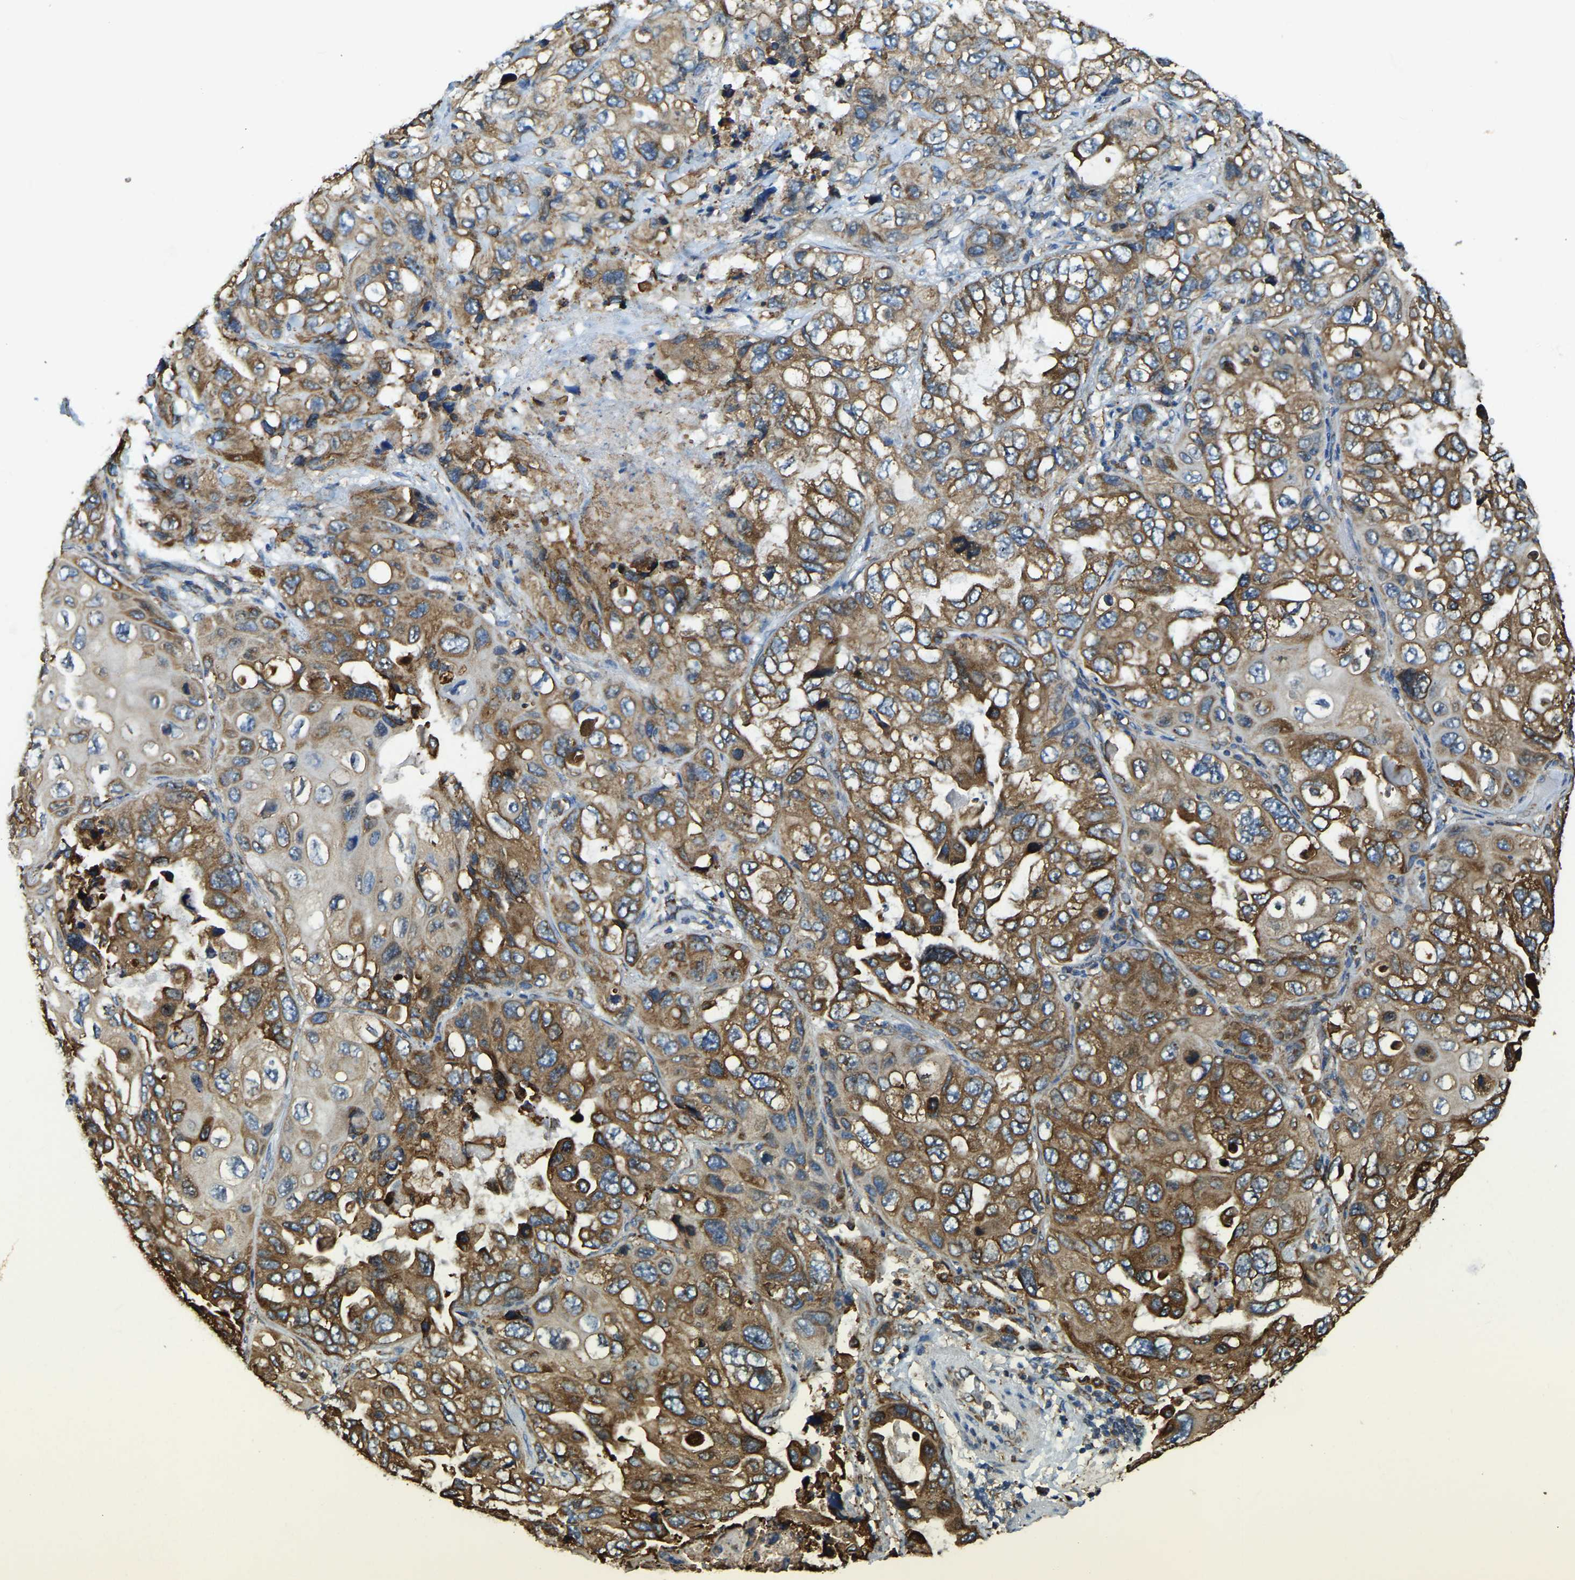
{"staining": {"intensity": "moderate", "quantity": ">75%", "location": "cytoplasmic/membranous"}, "tissue": "lung cancer", "cell_type": "Tumor cells", "image_type": "cancer", "snomed": [{"axis": "morphology", "description": "Squamous cell carcinoma, NOS"}, {"axis": "topography", "description": "Lung"}], "caption": "About >75% of tumor cells in lung cancer exhibit moderate cytoplasmic/membranous protein positivity as visualized by brown immunohistochemical staining.", "gene": "RNF115", "patient": {"sex": "female", "age": 73}}